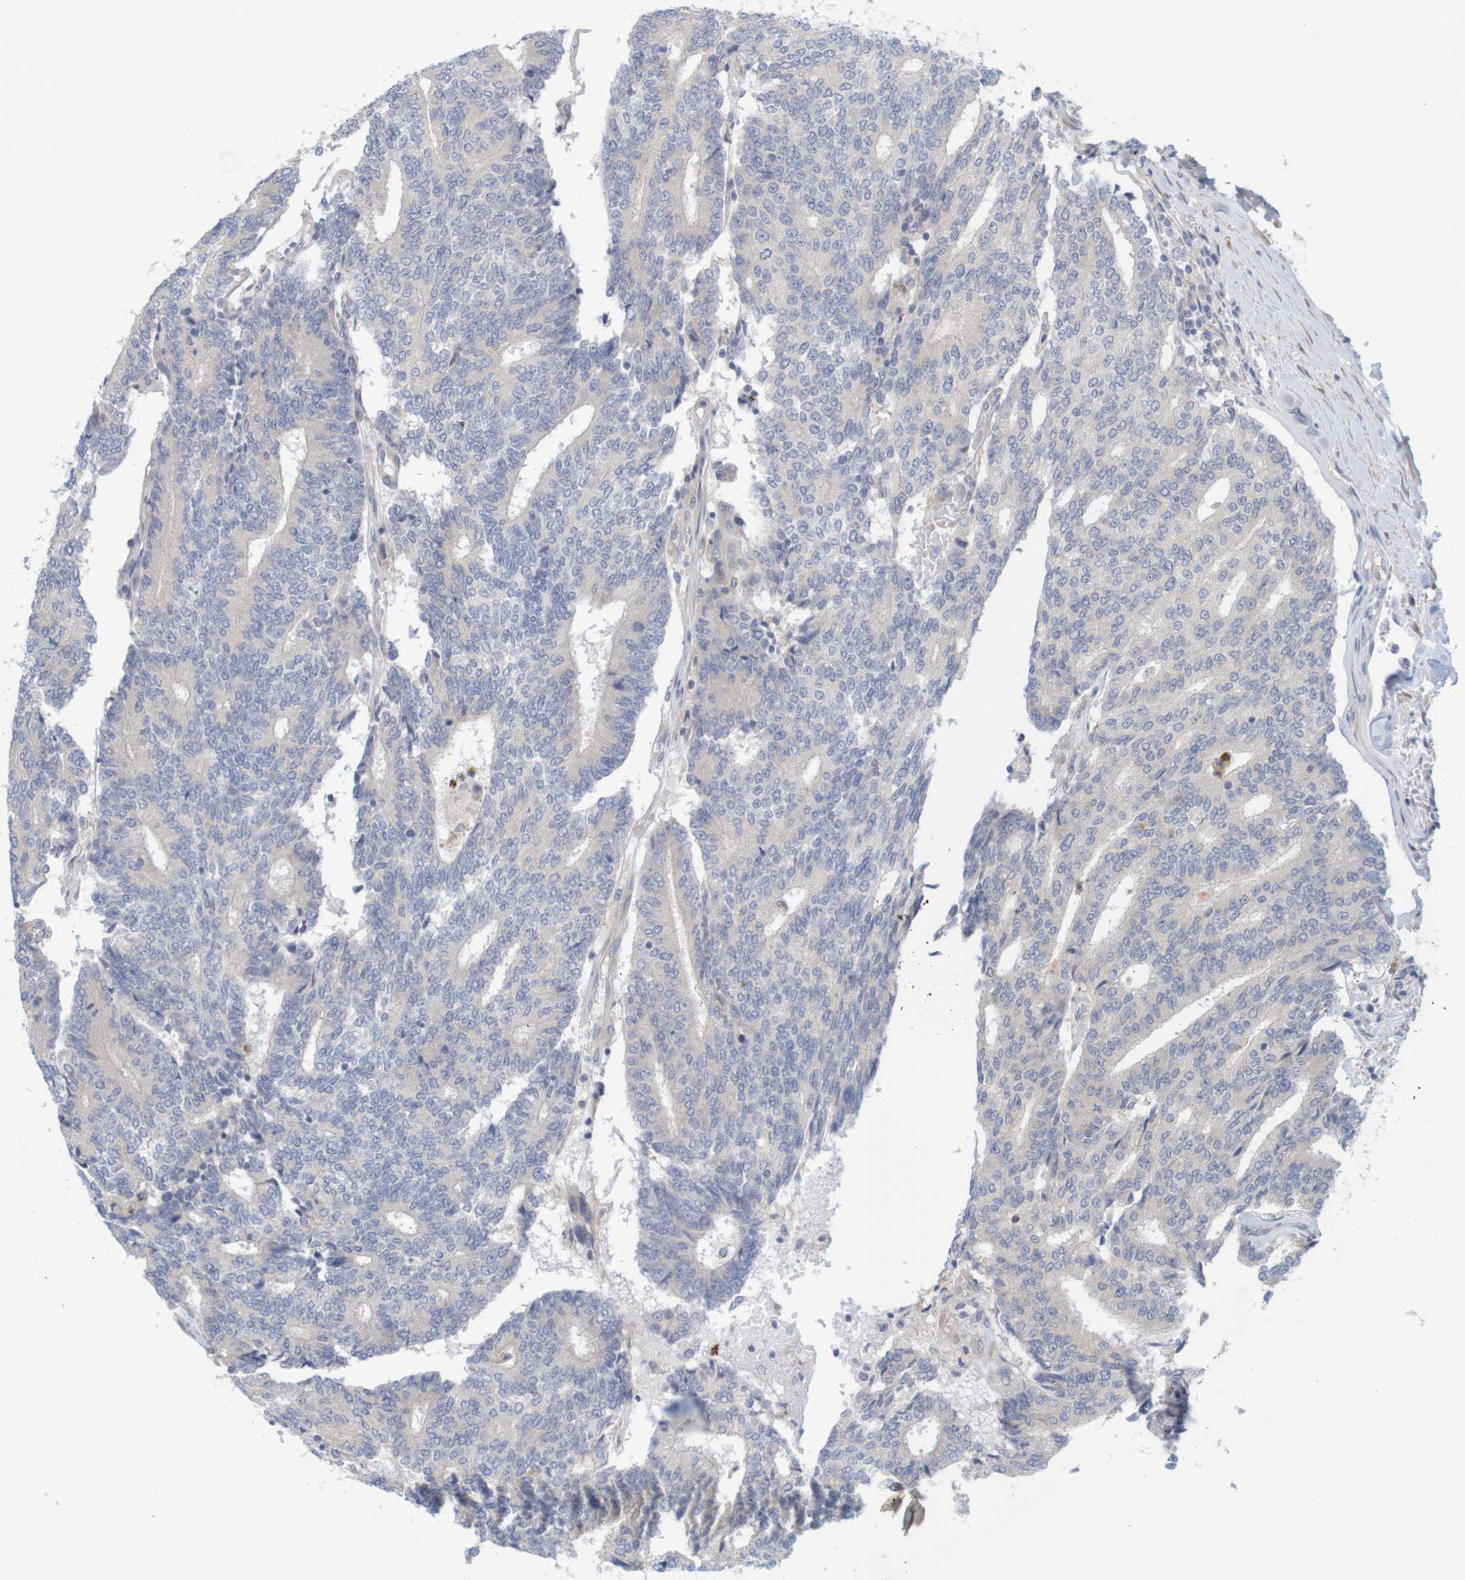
{"staining": {"intensity": "negative", "quantity": "none", "location": "none"}, "tissue": "prostate cancer", "cell_type": "Tumor cells", "image_type": "cancer", "snomed": [{"axis": "morphology", "description": "Normal tissue, NOS"}, {"axis": "morphology", "description": "Adenocarcinoma, High grade"}, {"axis": "topography", "description": "Prostate"}, {"axis": "topography", "description": "Seminal veicle"}], "caption": "Immunohistochemistry micrograph of prostate cancer (adenocarcinoma (high-grade)) stained for a protein (brown), which demonstrates no staining in tumor cells.", "gene": "KRT23", "patient": {"sex": "male", "age": 55}}